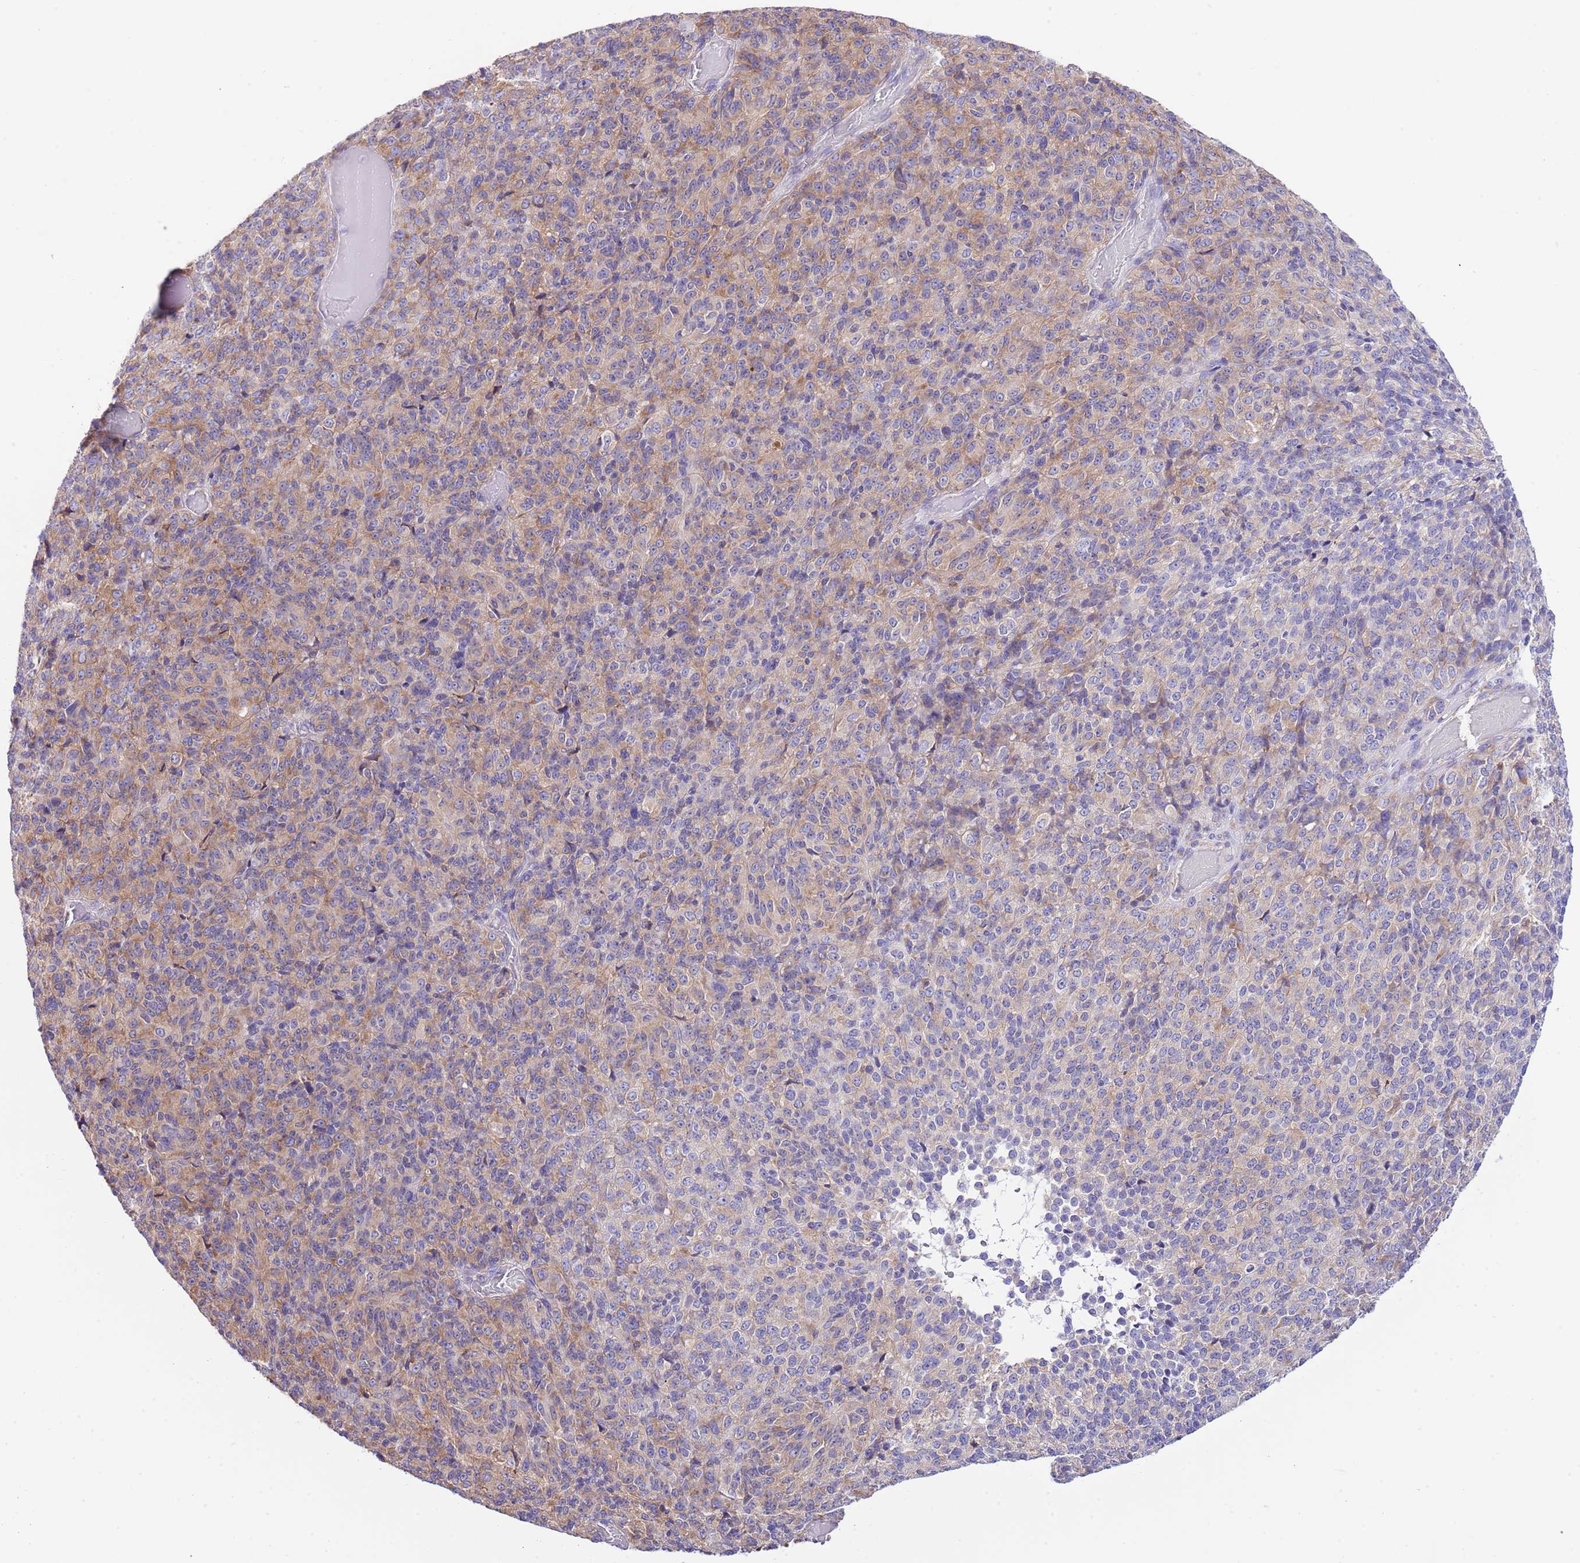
{"staining": {"intensity": "moderate", "quantity": "25%-75%", "location": "cytoplasmic/membranous"}, "tissue": "melanoma", "cell_type": "Tumor cells", "image_type": "cancer", "snomed": [{"axis": "morphology", "description": "Malignant melanoma, Metastatic site"}, {"axis": "topography", "description": "Brain"}], "caption": "Melanoma was stained to show a protein in brown. There is medium levels of moderate cytoplasmic/membranous expression in approximately 25%-75% of tumor cells.", "gene": "RPS10", "patient": {"sex": "female", "age": 56}}